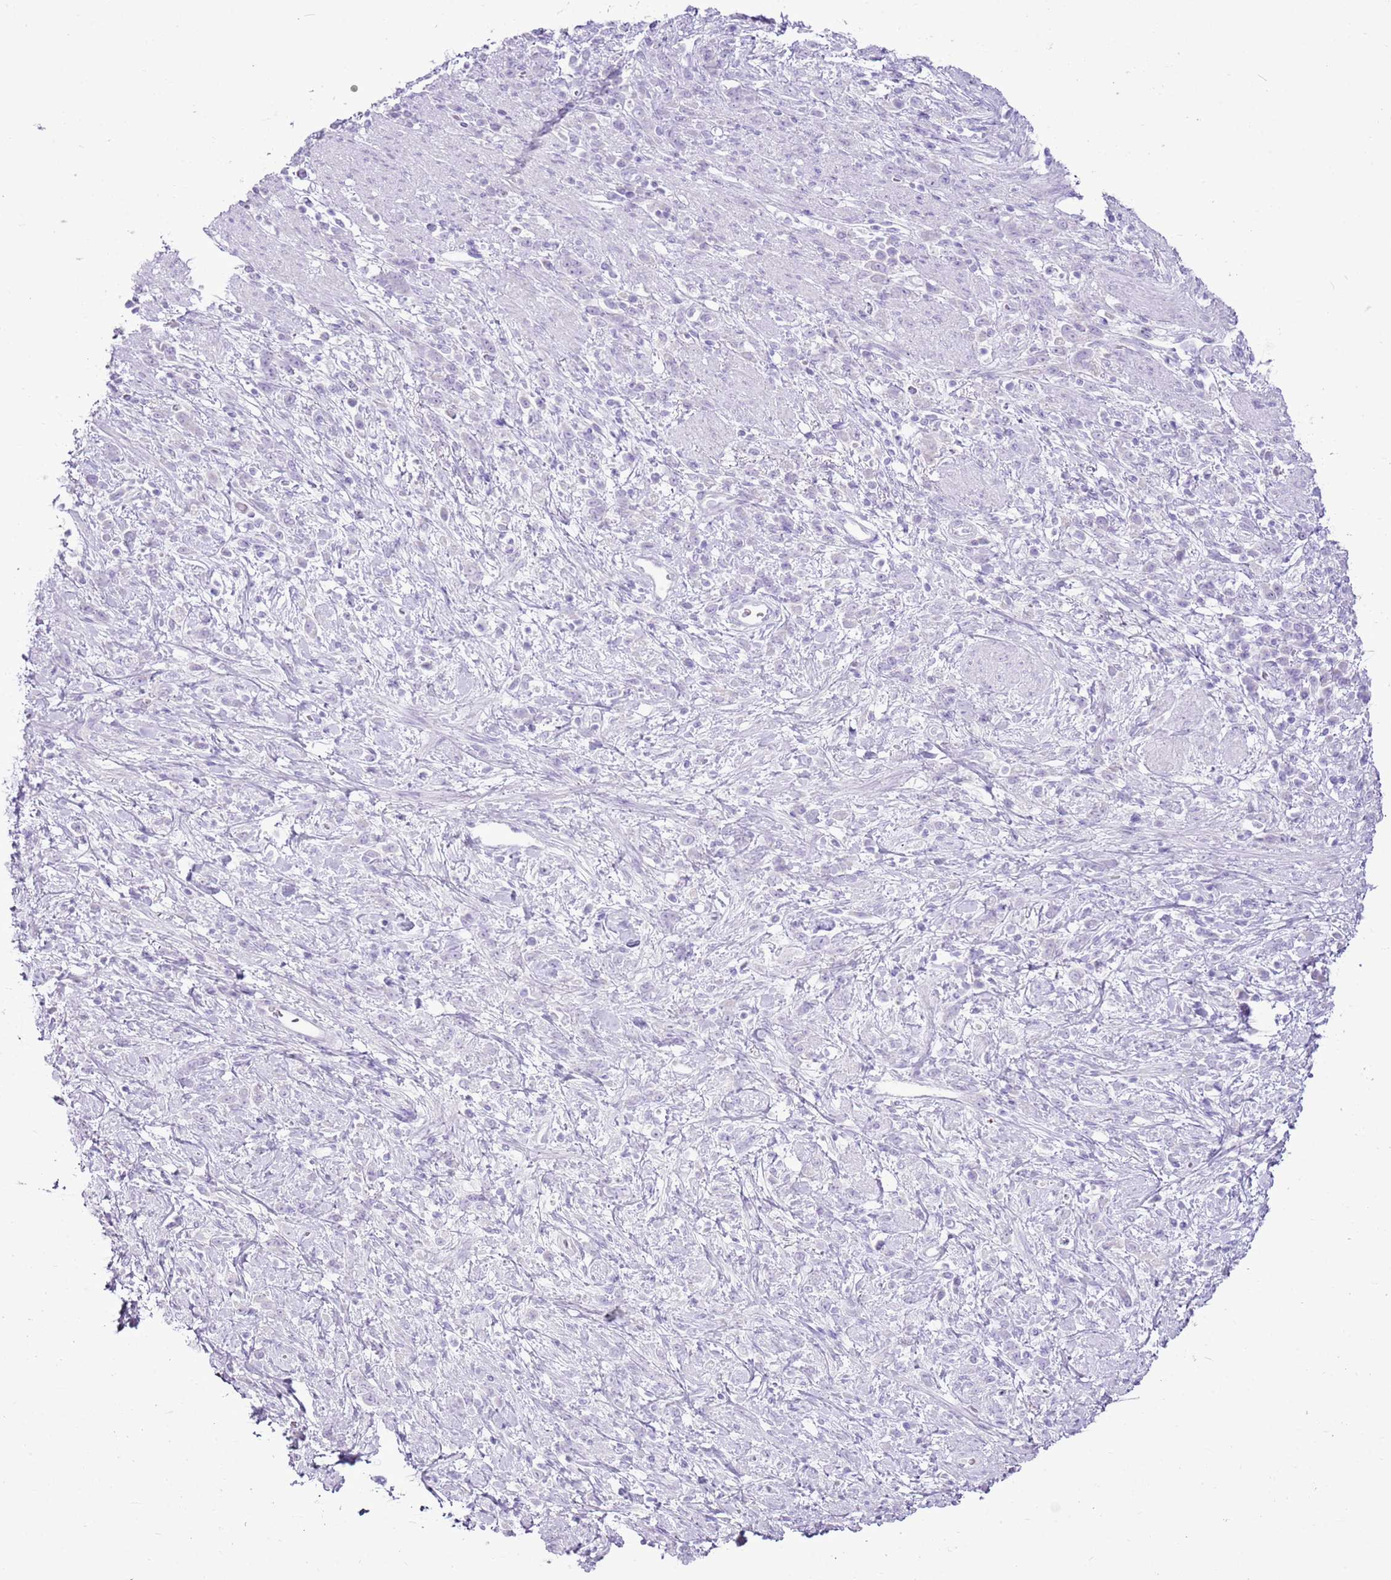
{"staining": {"intensity": "negative", "quantity": "none", "location": "none"}, "tissue": "stomach cancer", "cell_type": "Tumor cells", "image_type": "cancer", "snomed": [{"axis": "morphology", "description": "Adenocarcinoma, NOS"}, {"axis": "topography", "description": "Stomach"}], "caption": "Tumor cells are negative for protein expression in human stomach cancer (adenocarcinoma).", "gene": "CNFN", "patient": {"sex": "female", "age": 60}}